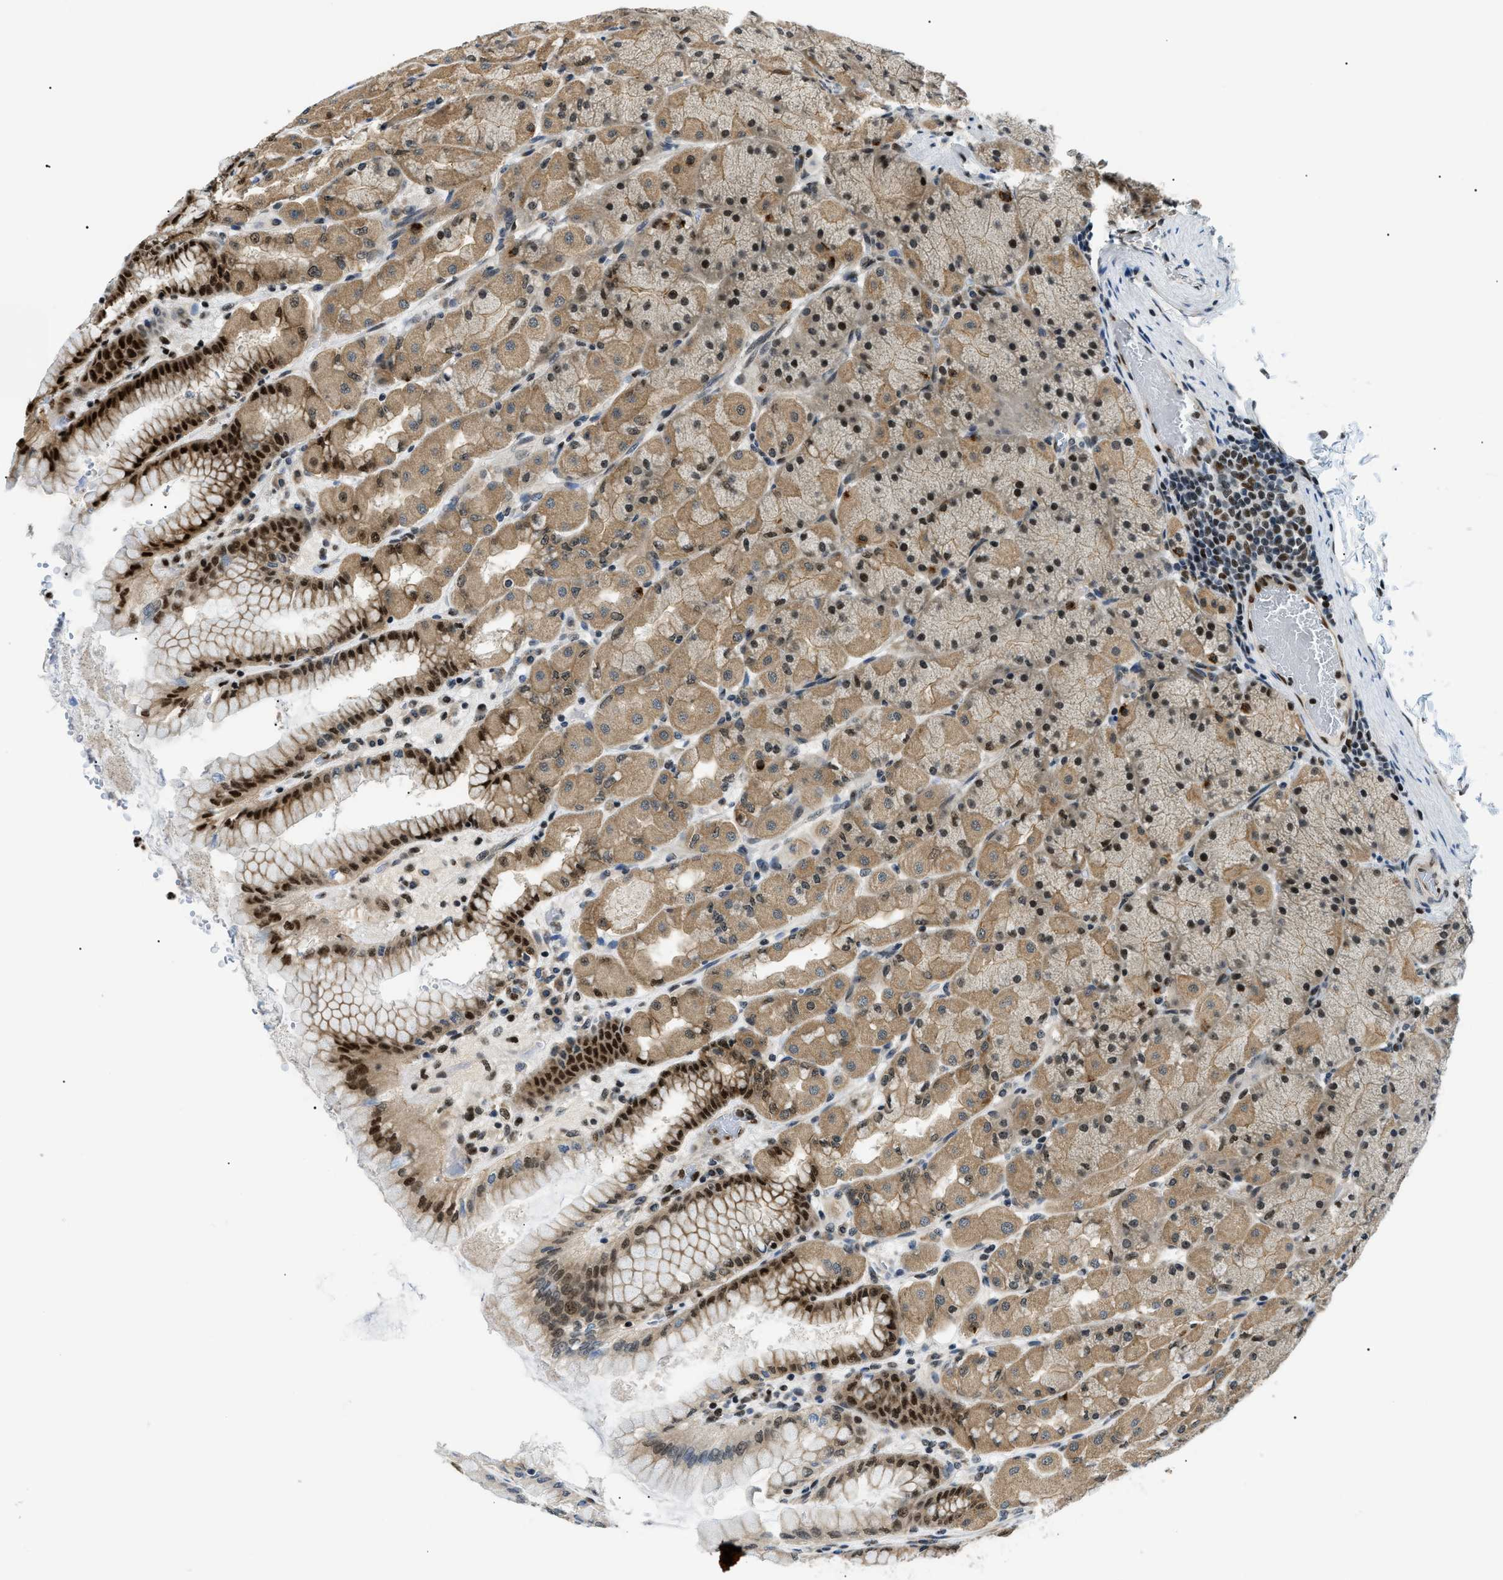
{"staining": {"intensity": "strong", "quantity": ">75%", "location": "cytoplasmic/membranous,nuclear"}, "tissue": "stomach", "cell_type": "Glandular cells", "image_type": "normal", "snomed": [{"axis": "morphology", "description": "Normal tissue, NOS"}, {"axis": "topography", "description": "Stomach, upper"}], "caption": "Brown immunohistochemical staining in benign stomach reveals strong cytoplasmic/membranous,nuclear staining in about >75% of glandular cells.", "gene": "CWC25", "patient": {"sex": "female", "age": 56}}